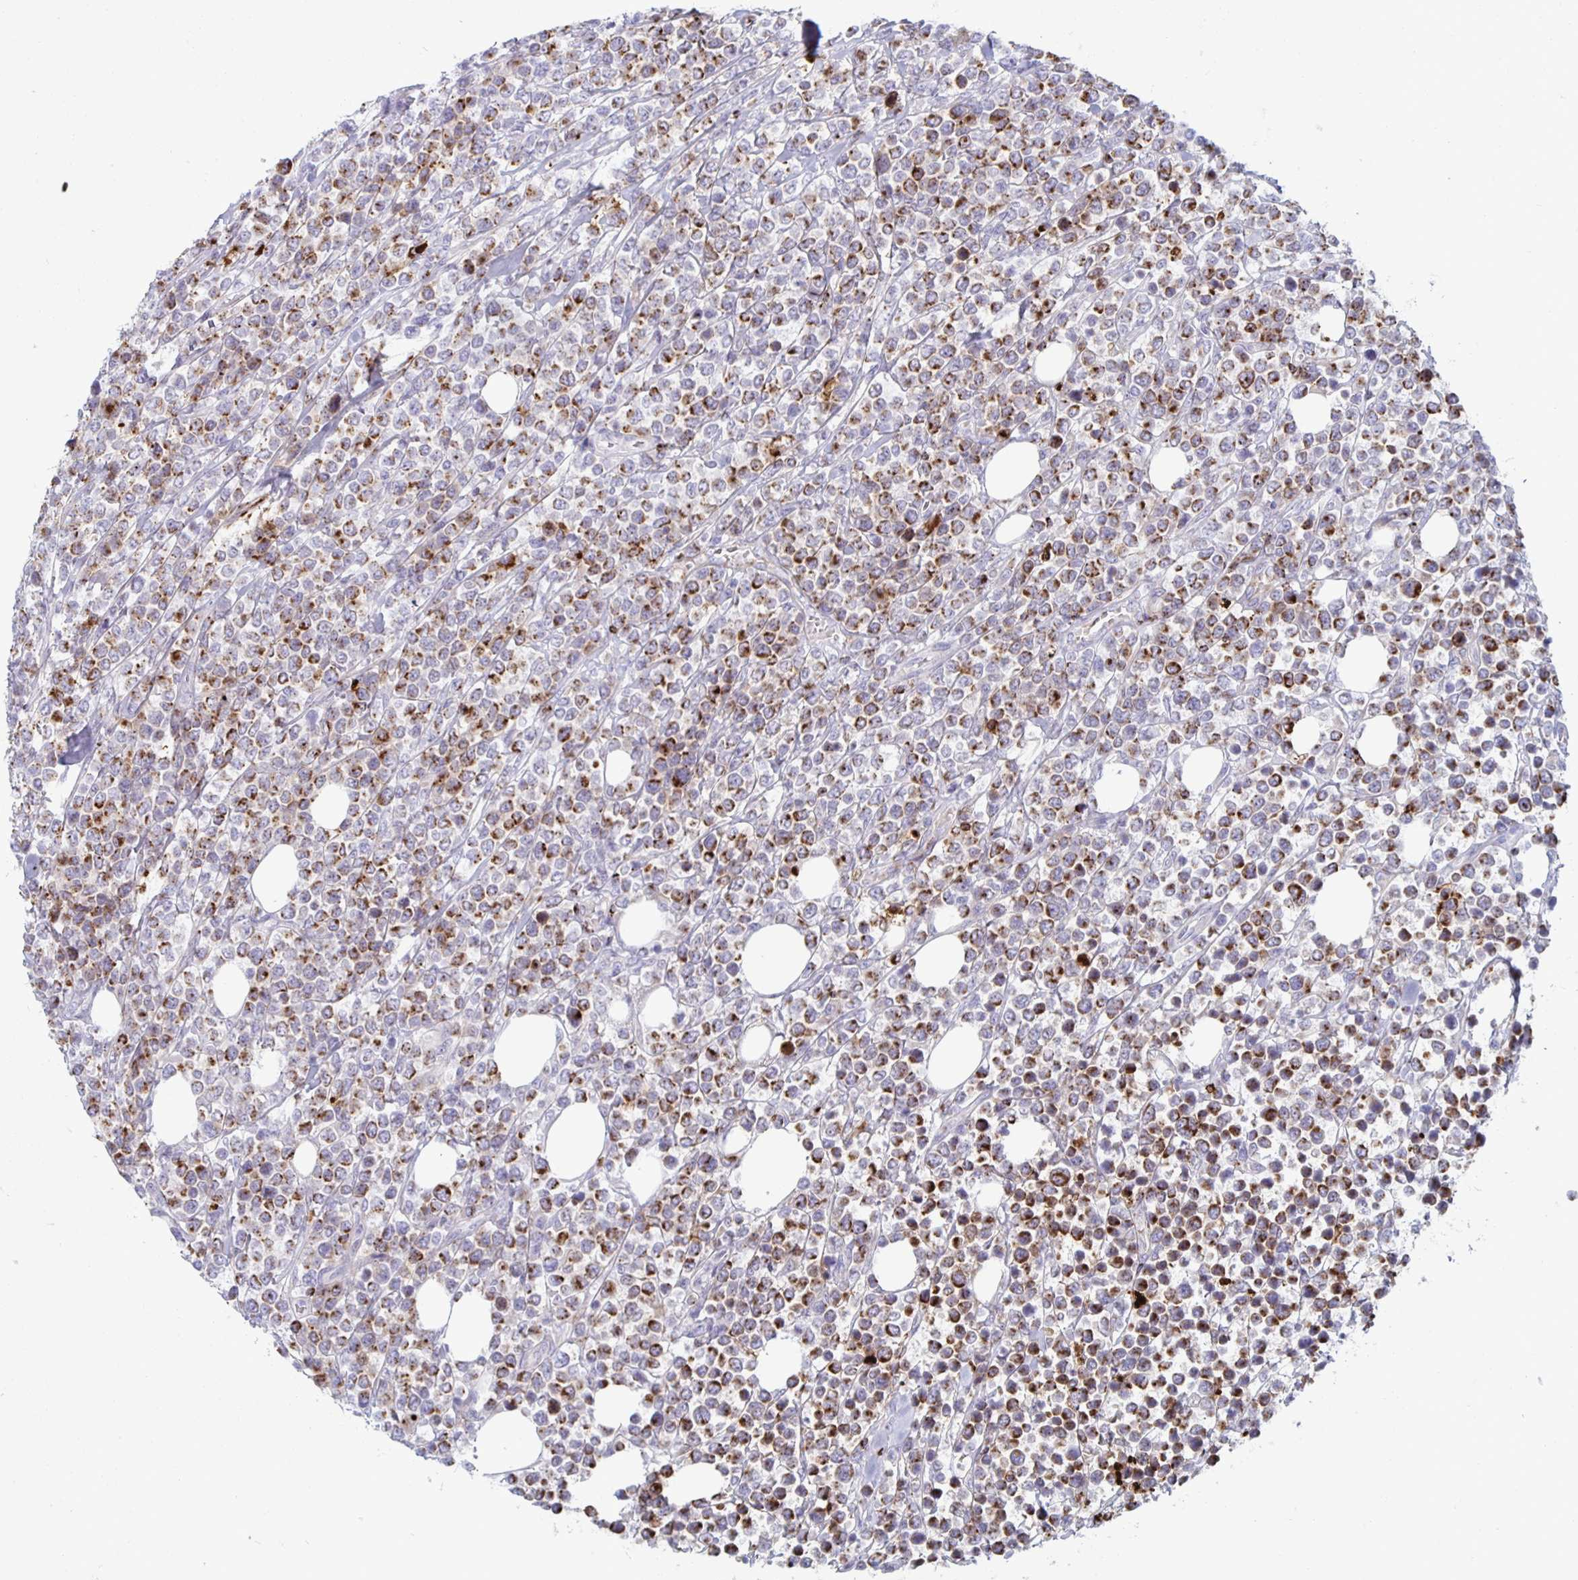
{"staining": {"intensity": "strong", "quantity": "25%-75%", "location": "cytoplasmic/membranous"}, "tissue": "lymphoma", "cell_type": "Tumor cells", "image_type": "cancer", "snomed": [{"axis": "morphology", "description": "Malignant lymphoma, non-Hodgkin's type, High grade"}, {"axis": "topography", "description": "Soft tissue"}], "caption": "Human lymphoma stained for a protein (brown) demonstrates strong cytoplasmic/membranous positive expression in about 25%-75% of tumor cells.", "gene": "GZMK", "patient": {"sex": "female", "age": 56}}